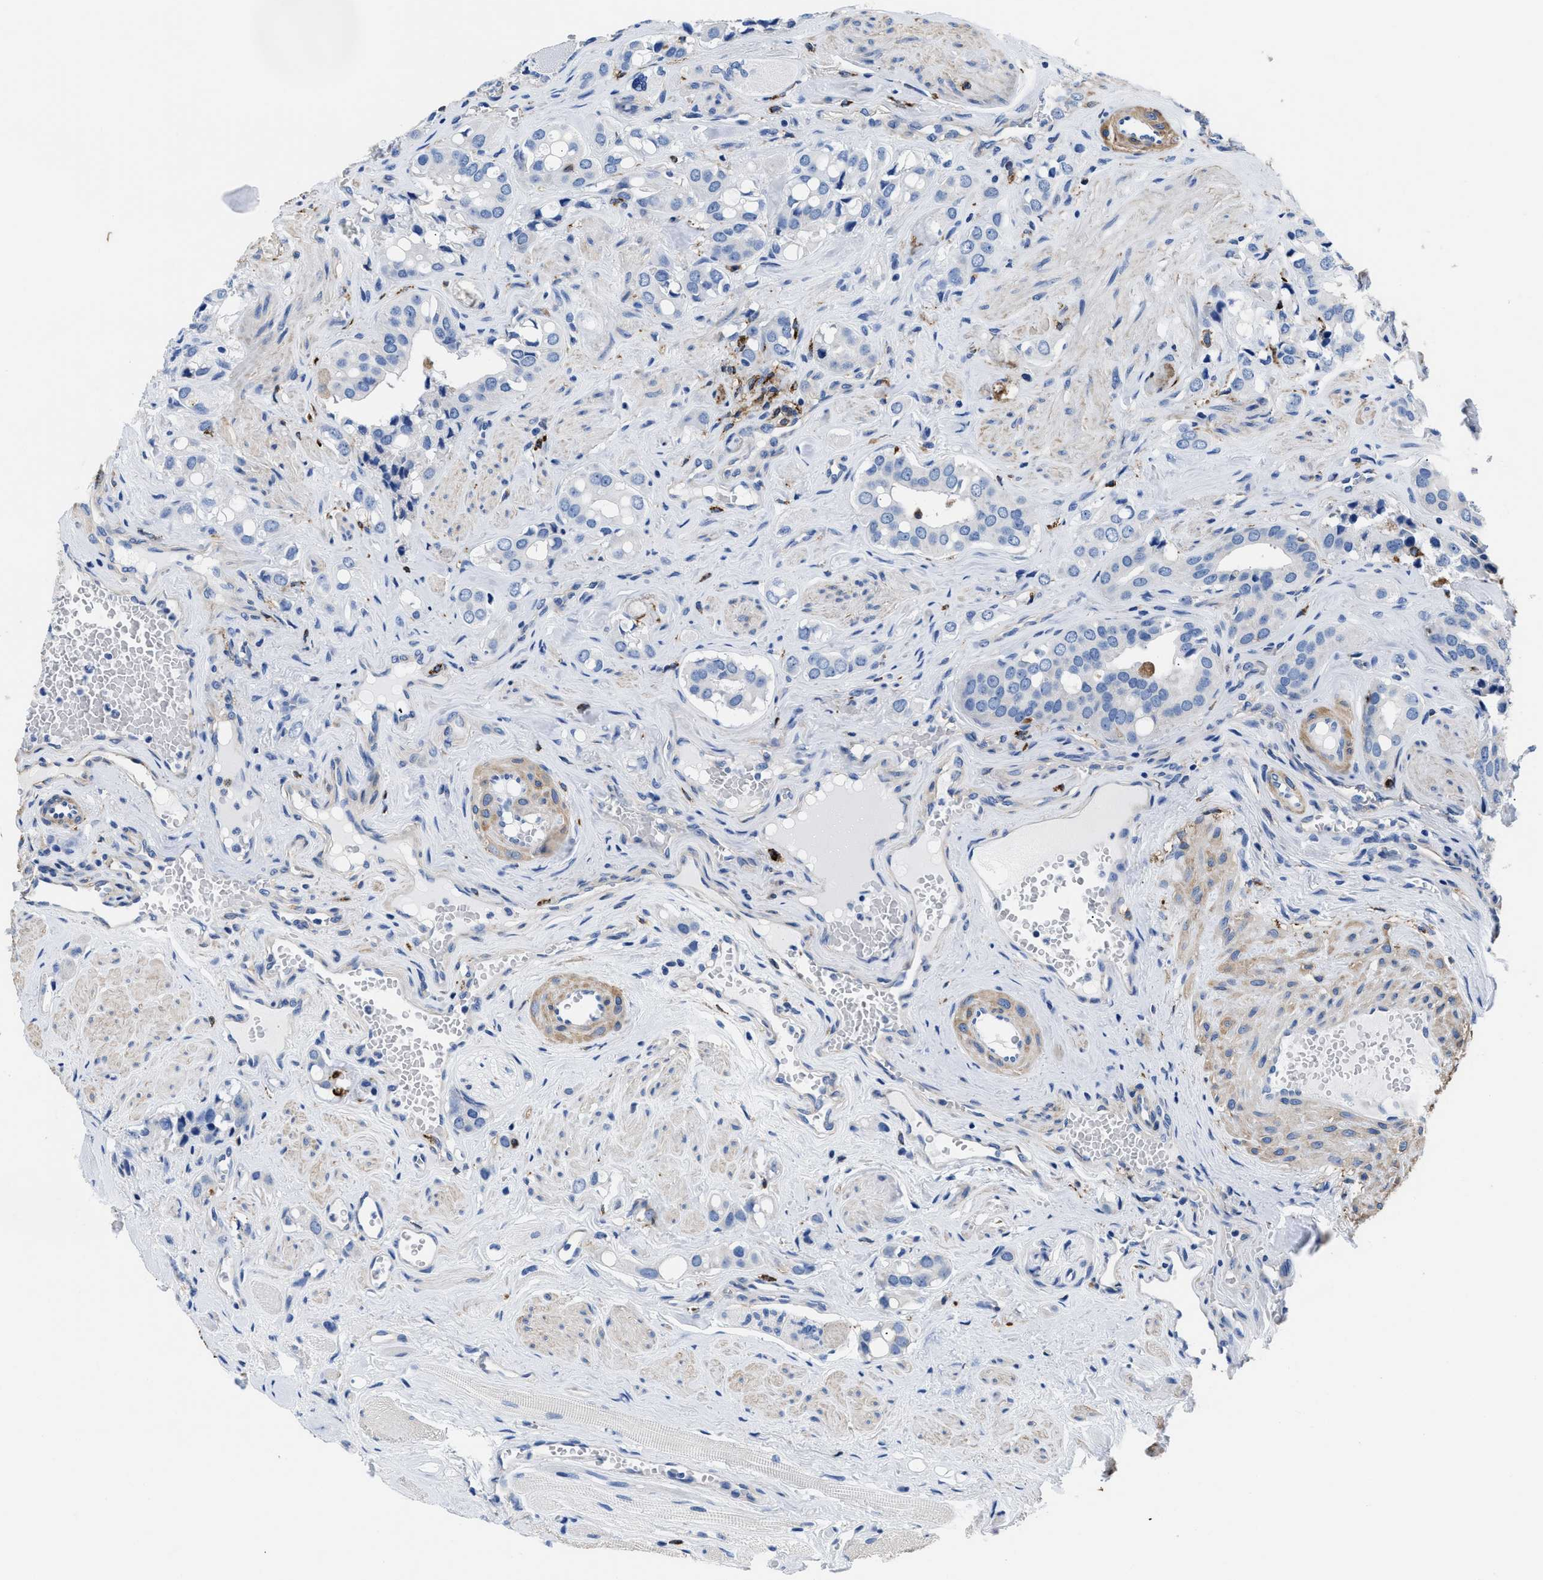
{"staining": {"intensity": "negative", "quantity": "none", "location": "none"}, "tissue": "prostate cancer", "cell_type": "Tumor cells", "image_type": "cancer", "snomed": [{"axis": "morphology", "description": "Adenocarcinoma, High grade"}, {"axis": "topography", "description": "Prostate"}], "caption": "Tumor cells are negative for protein expression in human prostate adenocarcinoma (high-grade). Brightfield microscopy of immunohistochemistry stained with DAB (3,3'-diaminobenzidine) (brown) and hematoxylin (blue), captured at high magnification.", "gene": "HLA-DPA1", "patient": {"sex": "male", "age": 52}}